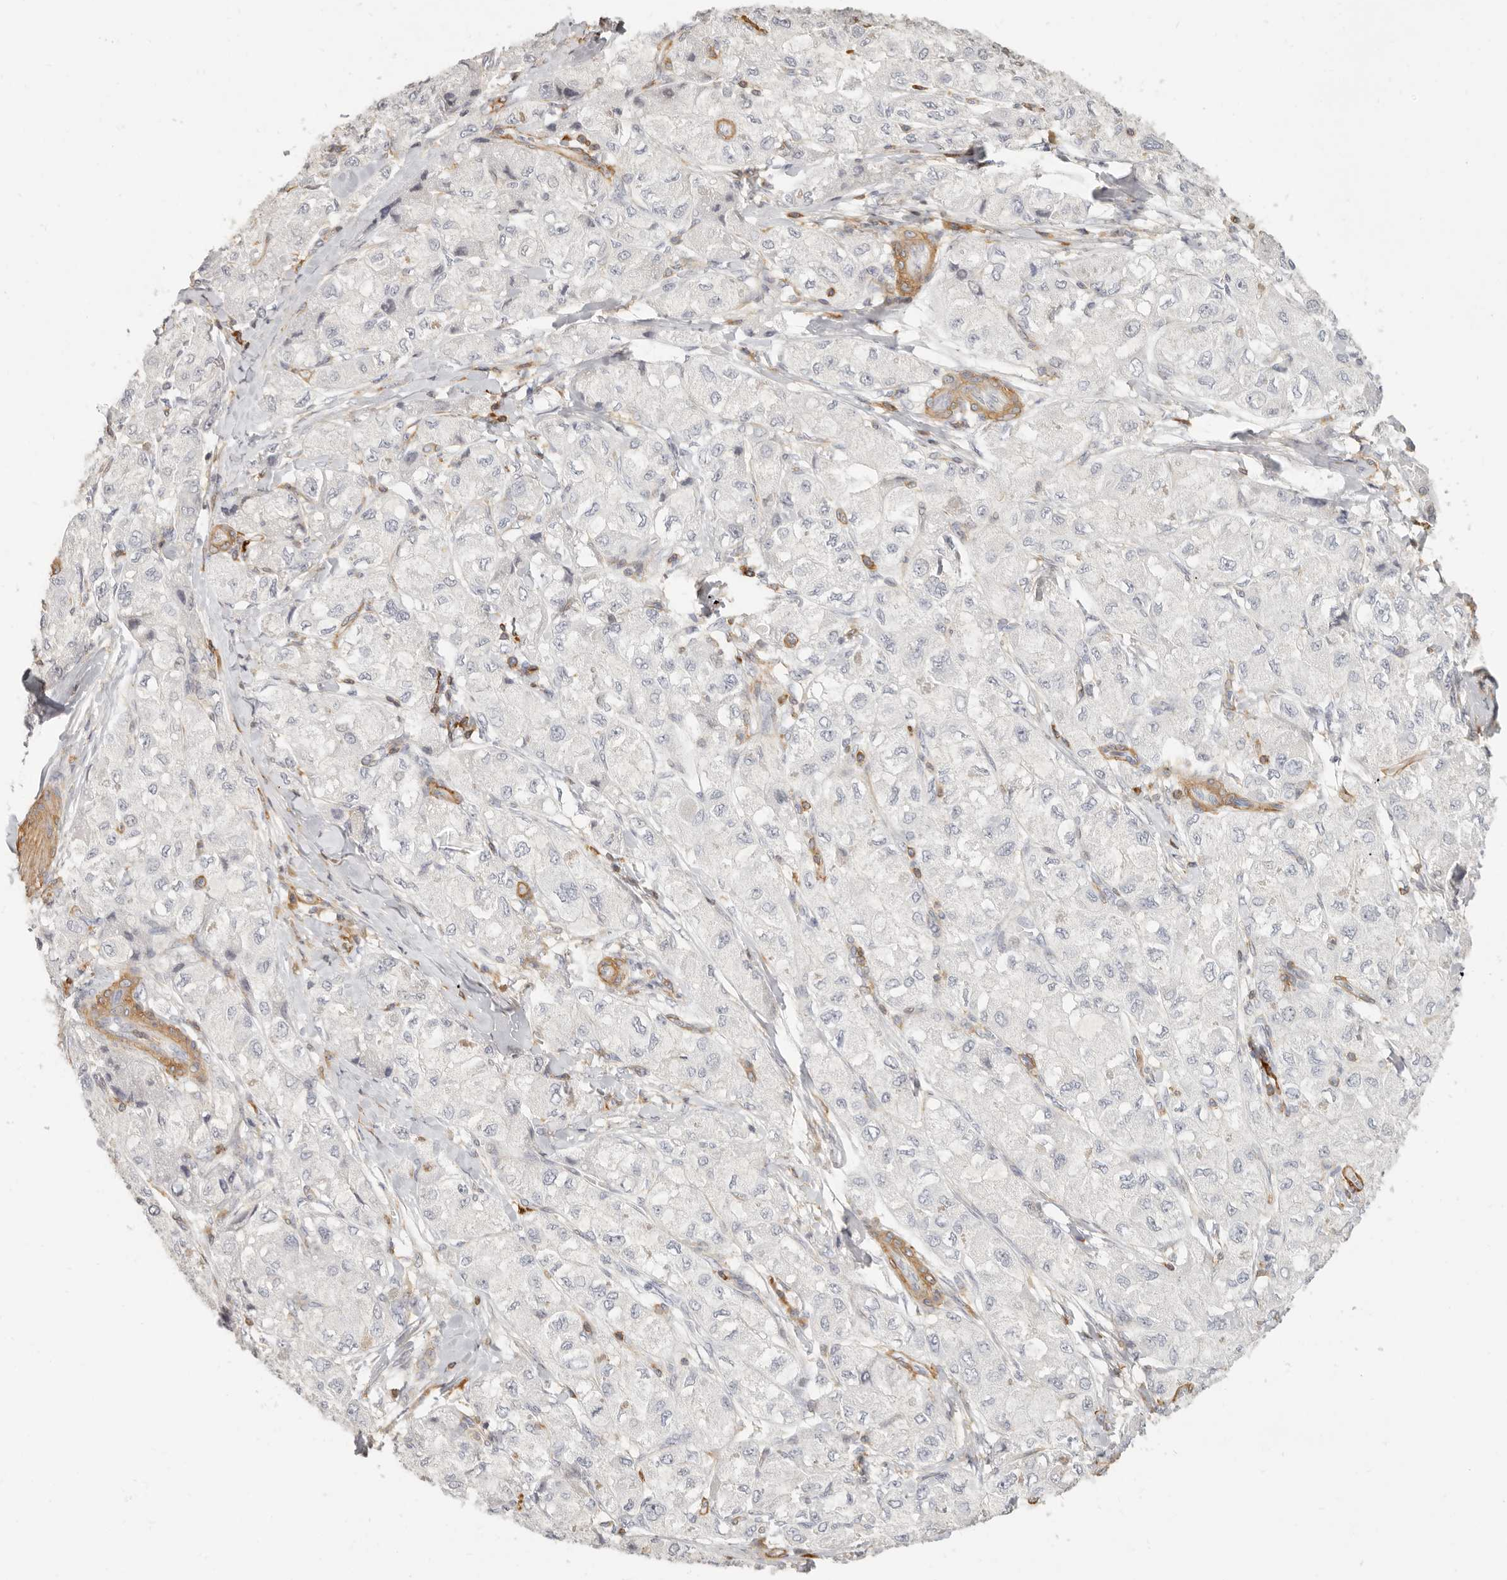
{"staining": {"intensity": "negative", "quantity": "none", "location": "none"}, "tissue": "liver cancer", "cell_type": "Tumor cells", "image_type": "cancer", "snomed": [{"axis": "morphology", "description": "Carcinoma, Hepatocellular, NOS"}, {"axis": "topography", "description": "Liver"}], "caption": "Immunohistochemical staining of liver hepatocellular carcinoma demonstrates no significant expression in tumor cells.", "gene": "NIBAN1", "patient": {"sex": "male", "age": 80}}